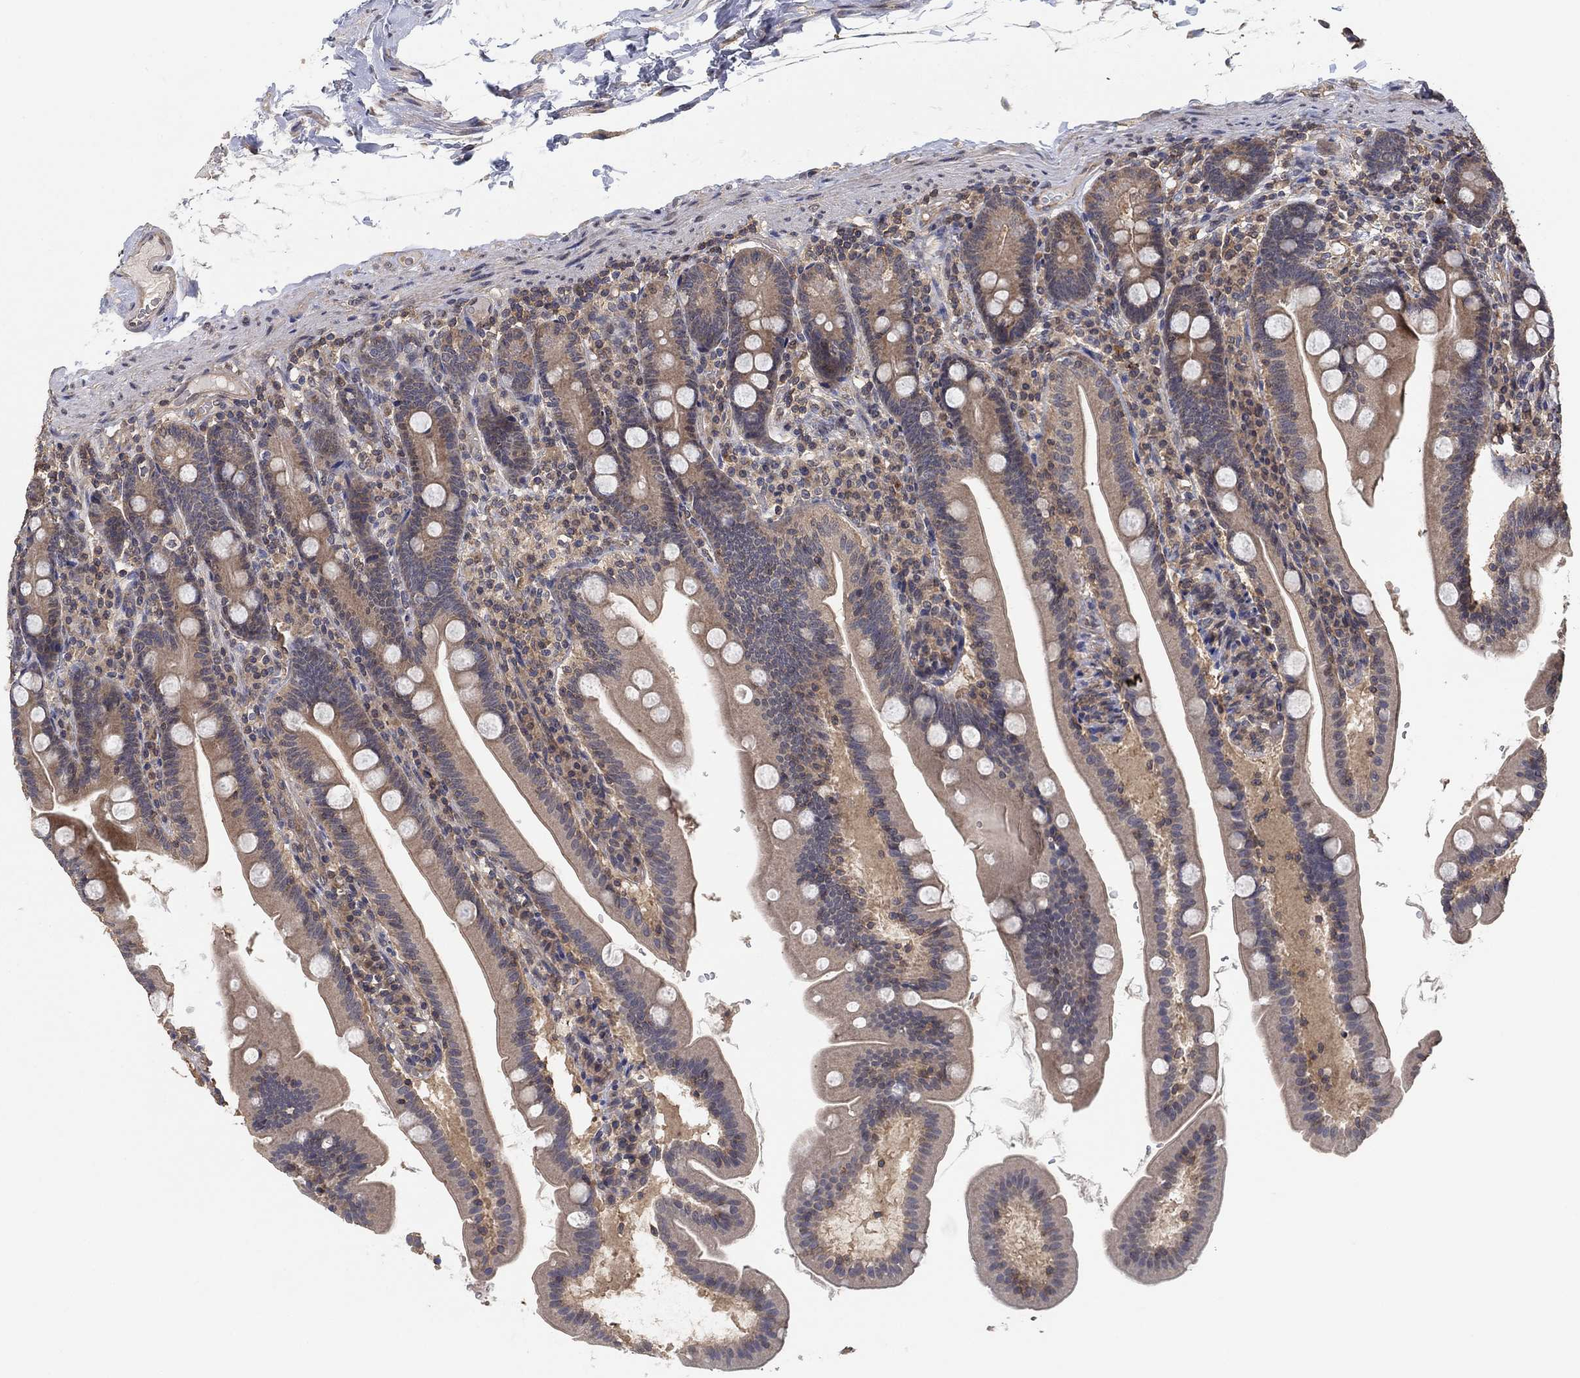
{"staining": {"intensity": "weak", "quantity": "25%-75%", "location": "cytoplasmic/membranous"}, "tissue": "duodenum", "cell_type": "Glandular cells", "image_type": "normal", "snomed": [{"axis": "morphology", "description": "Normal tissue, NOS"}, {"axis": "topography", "description": "Duodenum"}], "caption": "Glandular cells display low levels of weak cytoplasmic/membranous positivity in about 25%-75% of cells in normal duodenum. Nuclei are stained in blue.", "gene": "CCDC43", "patient": {"sex": "female", "age": 67}}